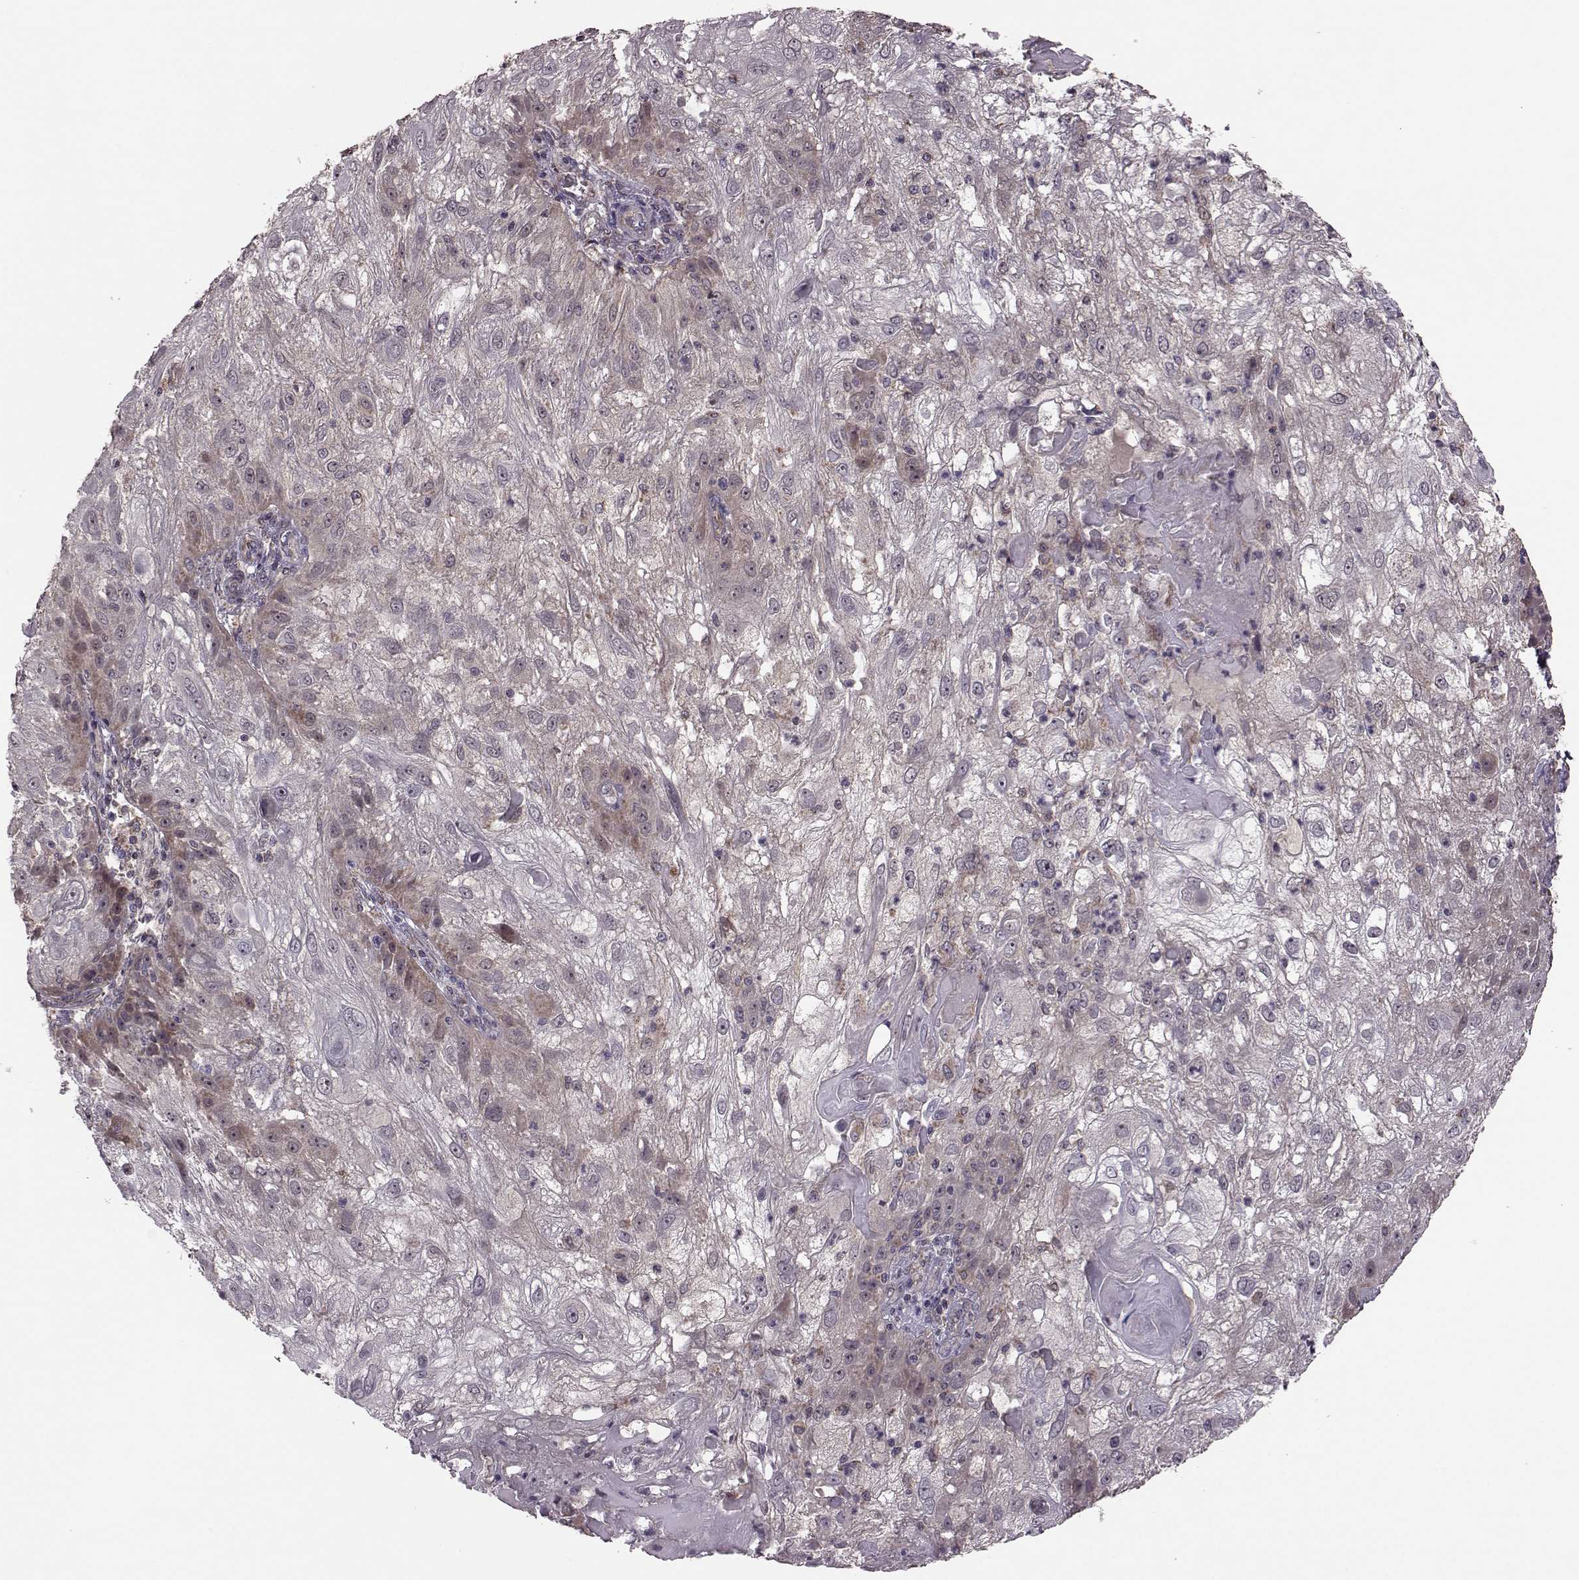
{"staining": {"intensity": "weak", "quantity": "<25%", "location": "cytoplasmic/membranous"}, "tissue": "skin cancer", "cell_type": "Tumor cells", "image_type": "cancer", "snomed": [{"axis": "morphology", "description": "Normal tissue, NOS"}, {"axis": "morphology", "description": "Squamous cell carcinoma, NOS"}, {"axis": "topography", "description": "Skin"}], "caption": "IHC photomicrograph of squamous cell carcinoma (skin) stained for a protein (brown), which exhibits no positivity in tumor cells.", "gene": "PUDP", "patient": {"sex": "female", "age": 83}}